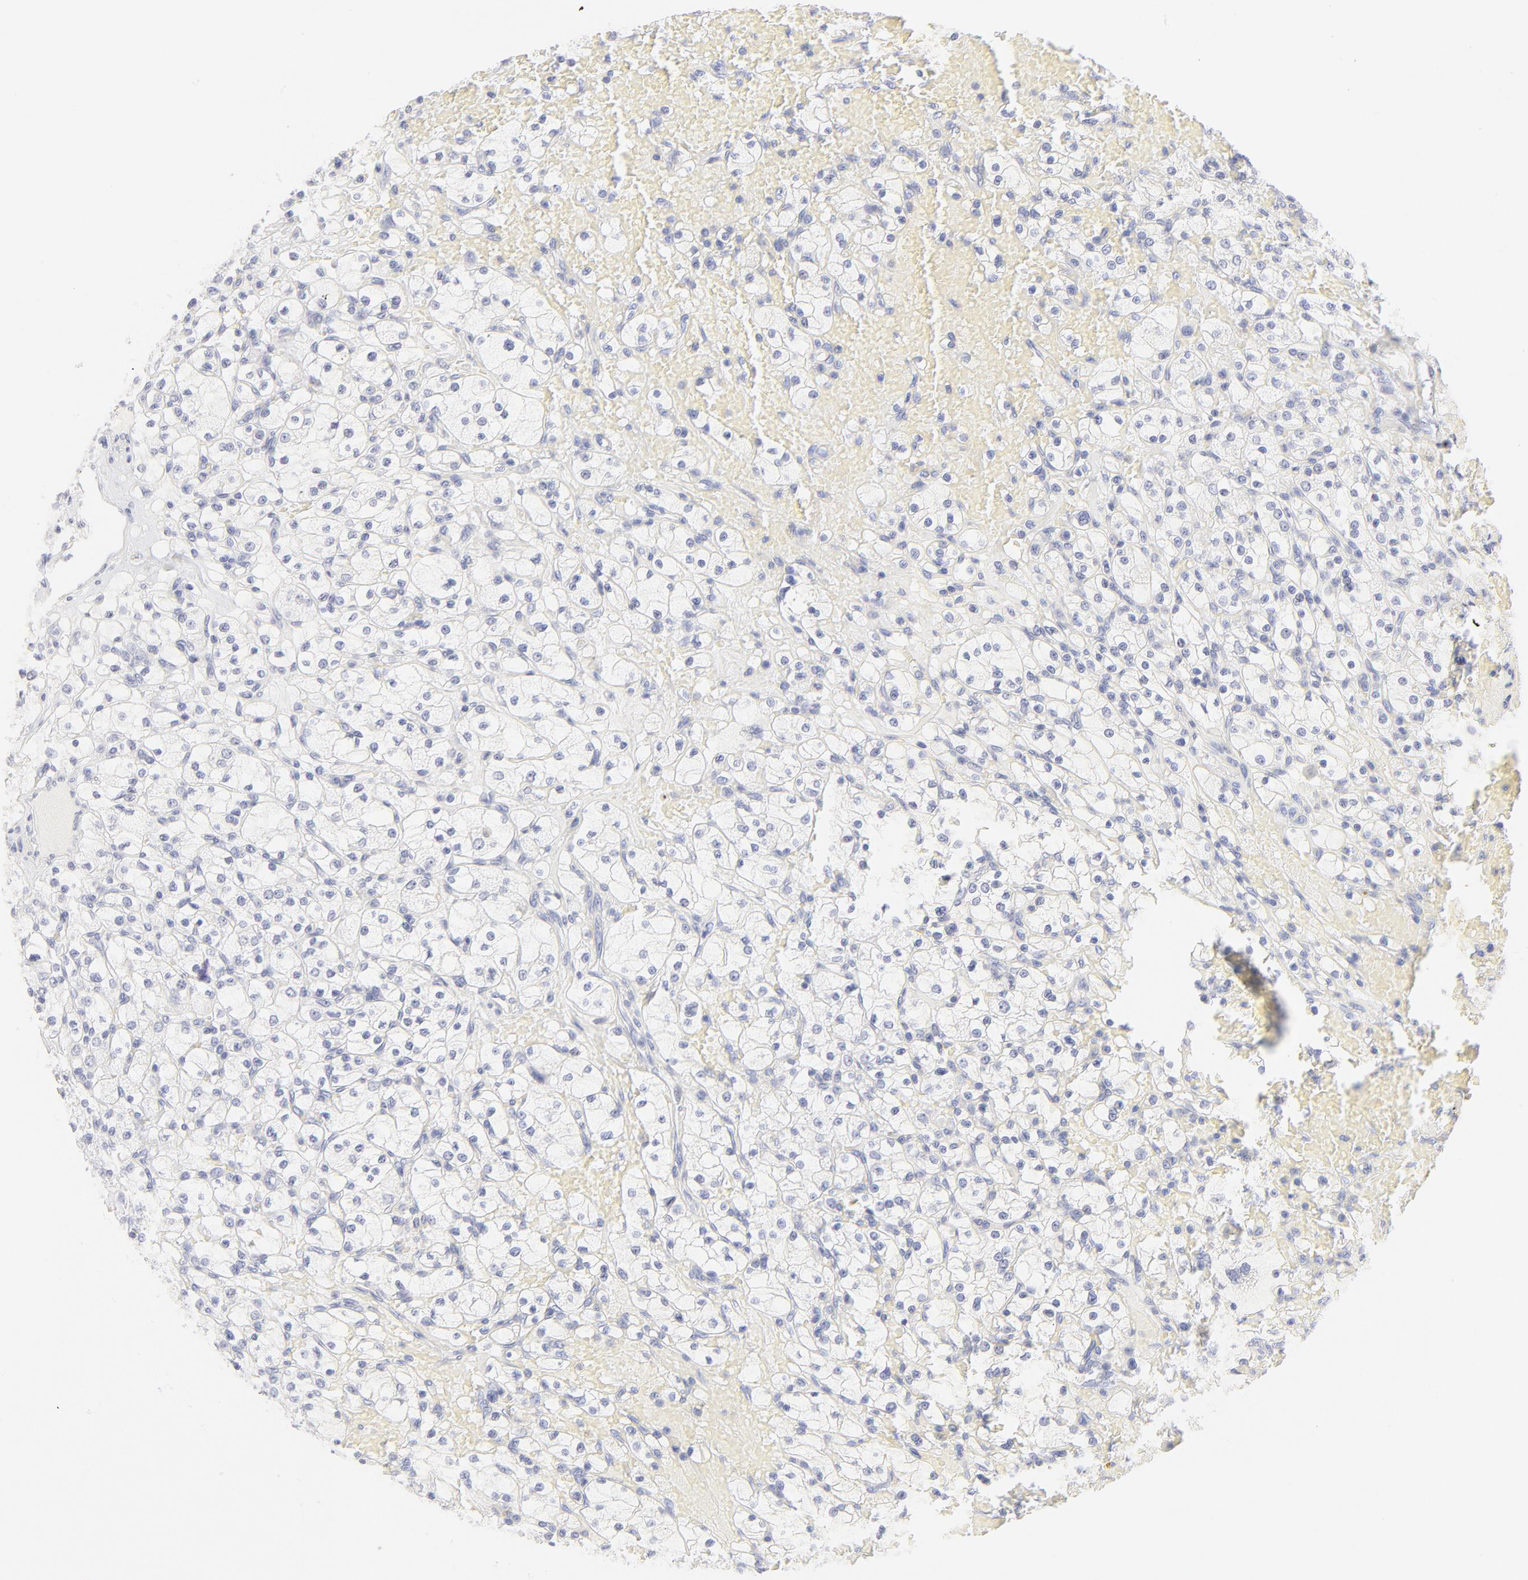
{"staining": {"intensity": "negative", "quantity": "none", "location": "none"}, "tissue": "renal cancer", "cell_type": "Tumor cells", "image_type": "cancer", "snomed": [{"axis": "morphology", "description": "Adenocarcinoma, NOS"}, {"axis": "topography", "description": "Kidney"}], "caption": "Micrograph shows no protein staining in tumor cells of renal cancer tissue. (DAB immunohistochemistry (IHC) visualized using brightfield microscopy, high magnification).", "gene": "ELF3", "patient": {"sex": "female", "age": 83}}